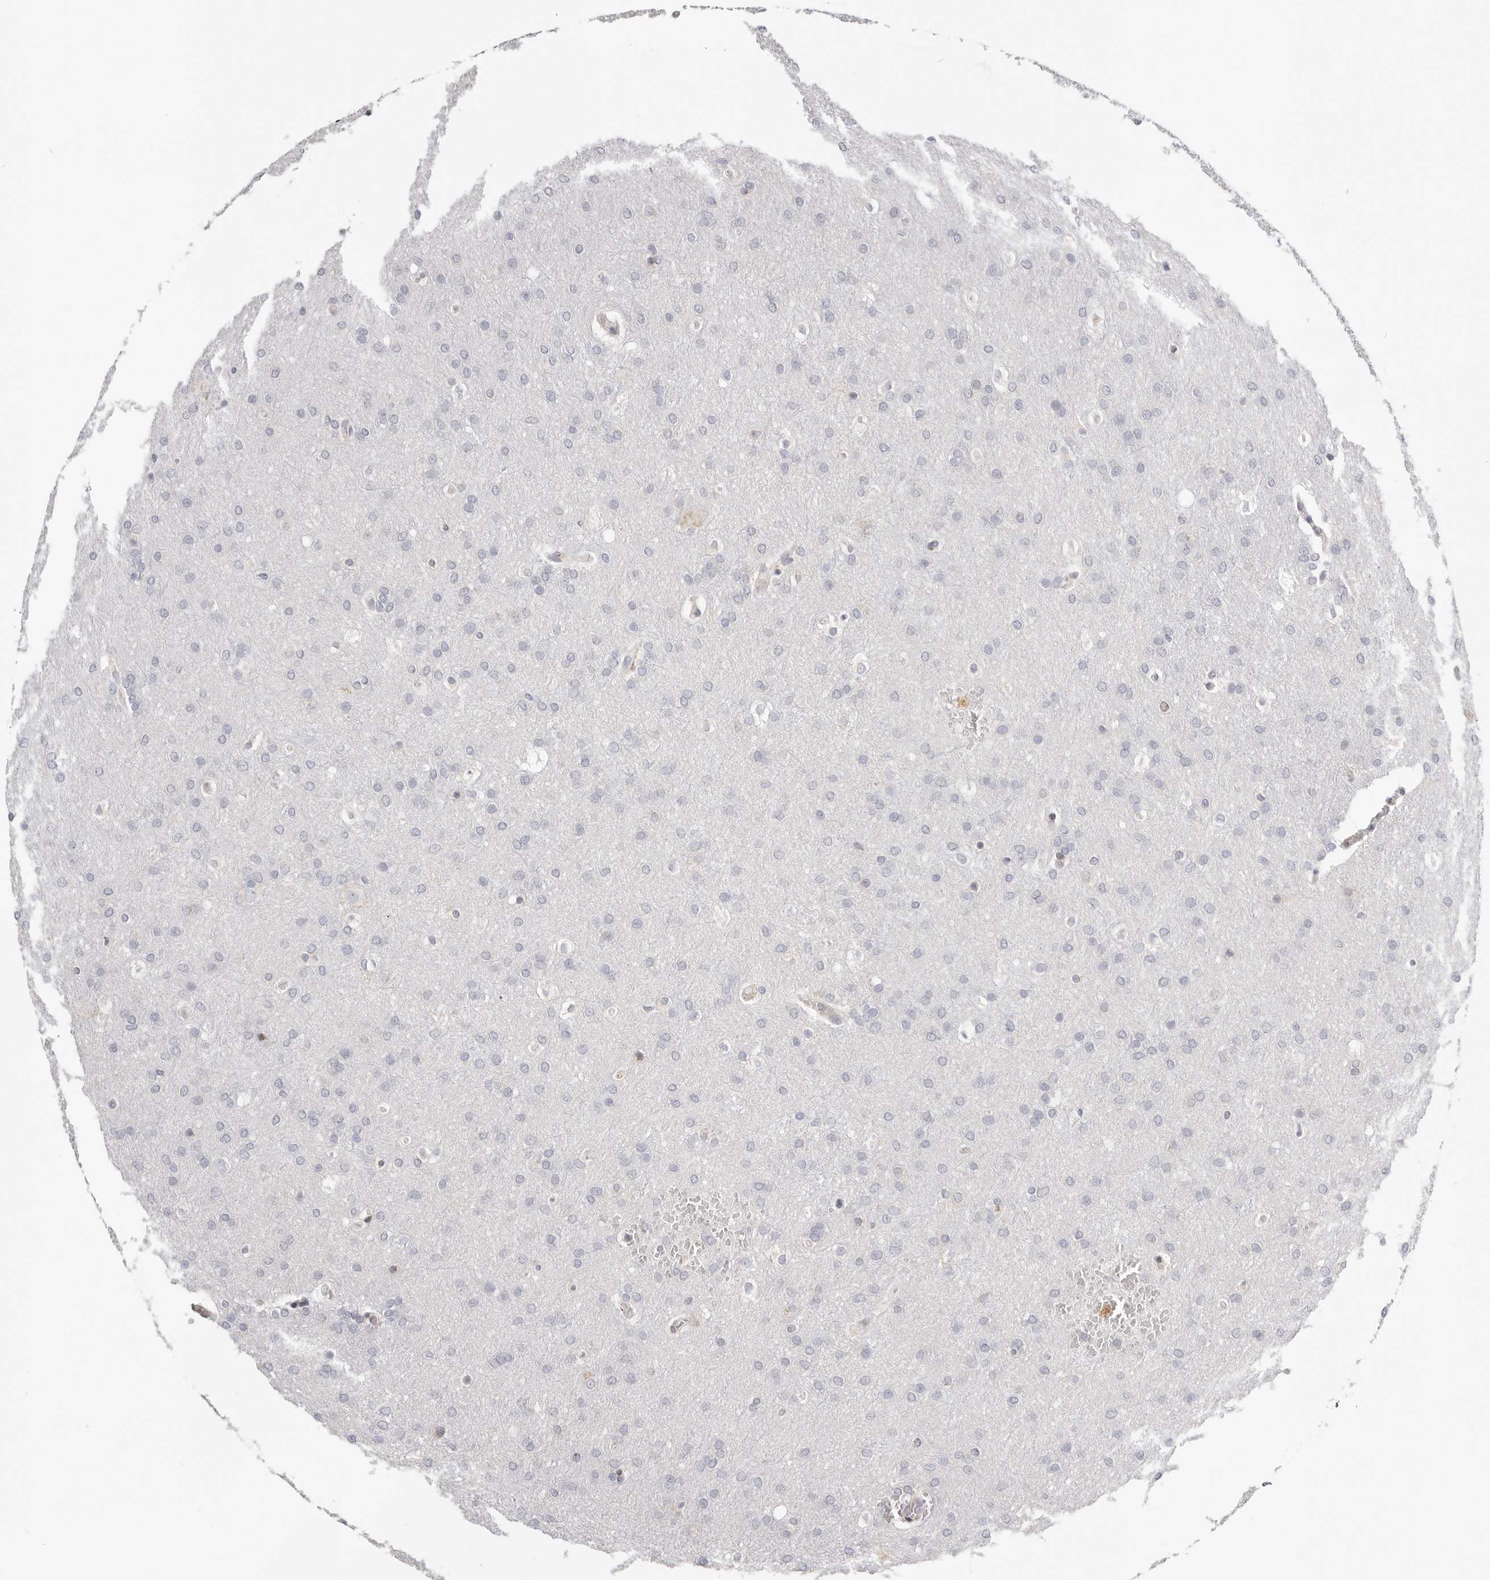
{"staining": {"intensity": "negative", "quantity": "none", "location": "none"}, "tissue": "glioma", "cell_type": "Tumor cells", "image_type": "cancer", "snomed": [{"axis": "morphology", "description": "Glioma, malignant, Low grade"}, {"axis": "topography", "description": "Brain"}], "caption": "This is an immunohistochemistry histopathology image of low-grade glioma (malignant). There is no staining in tumor cells.", "gene": "IL32", "patient": {"sex": "female", "age": 37}}